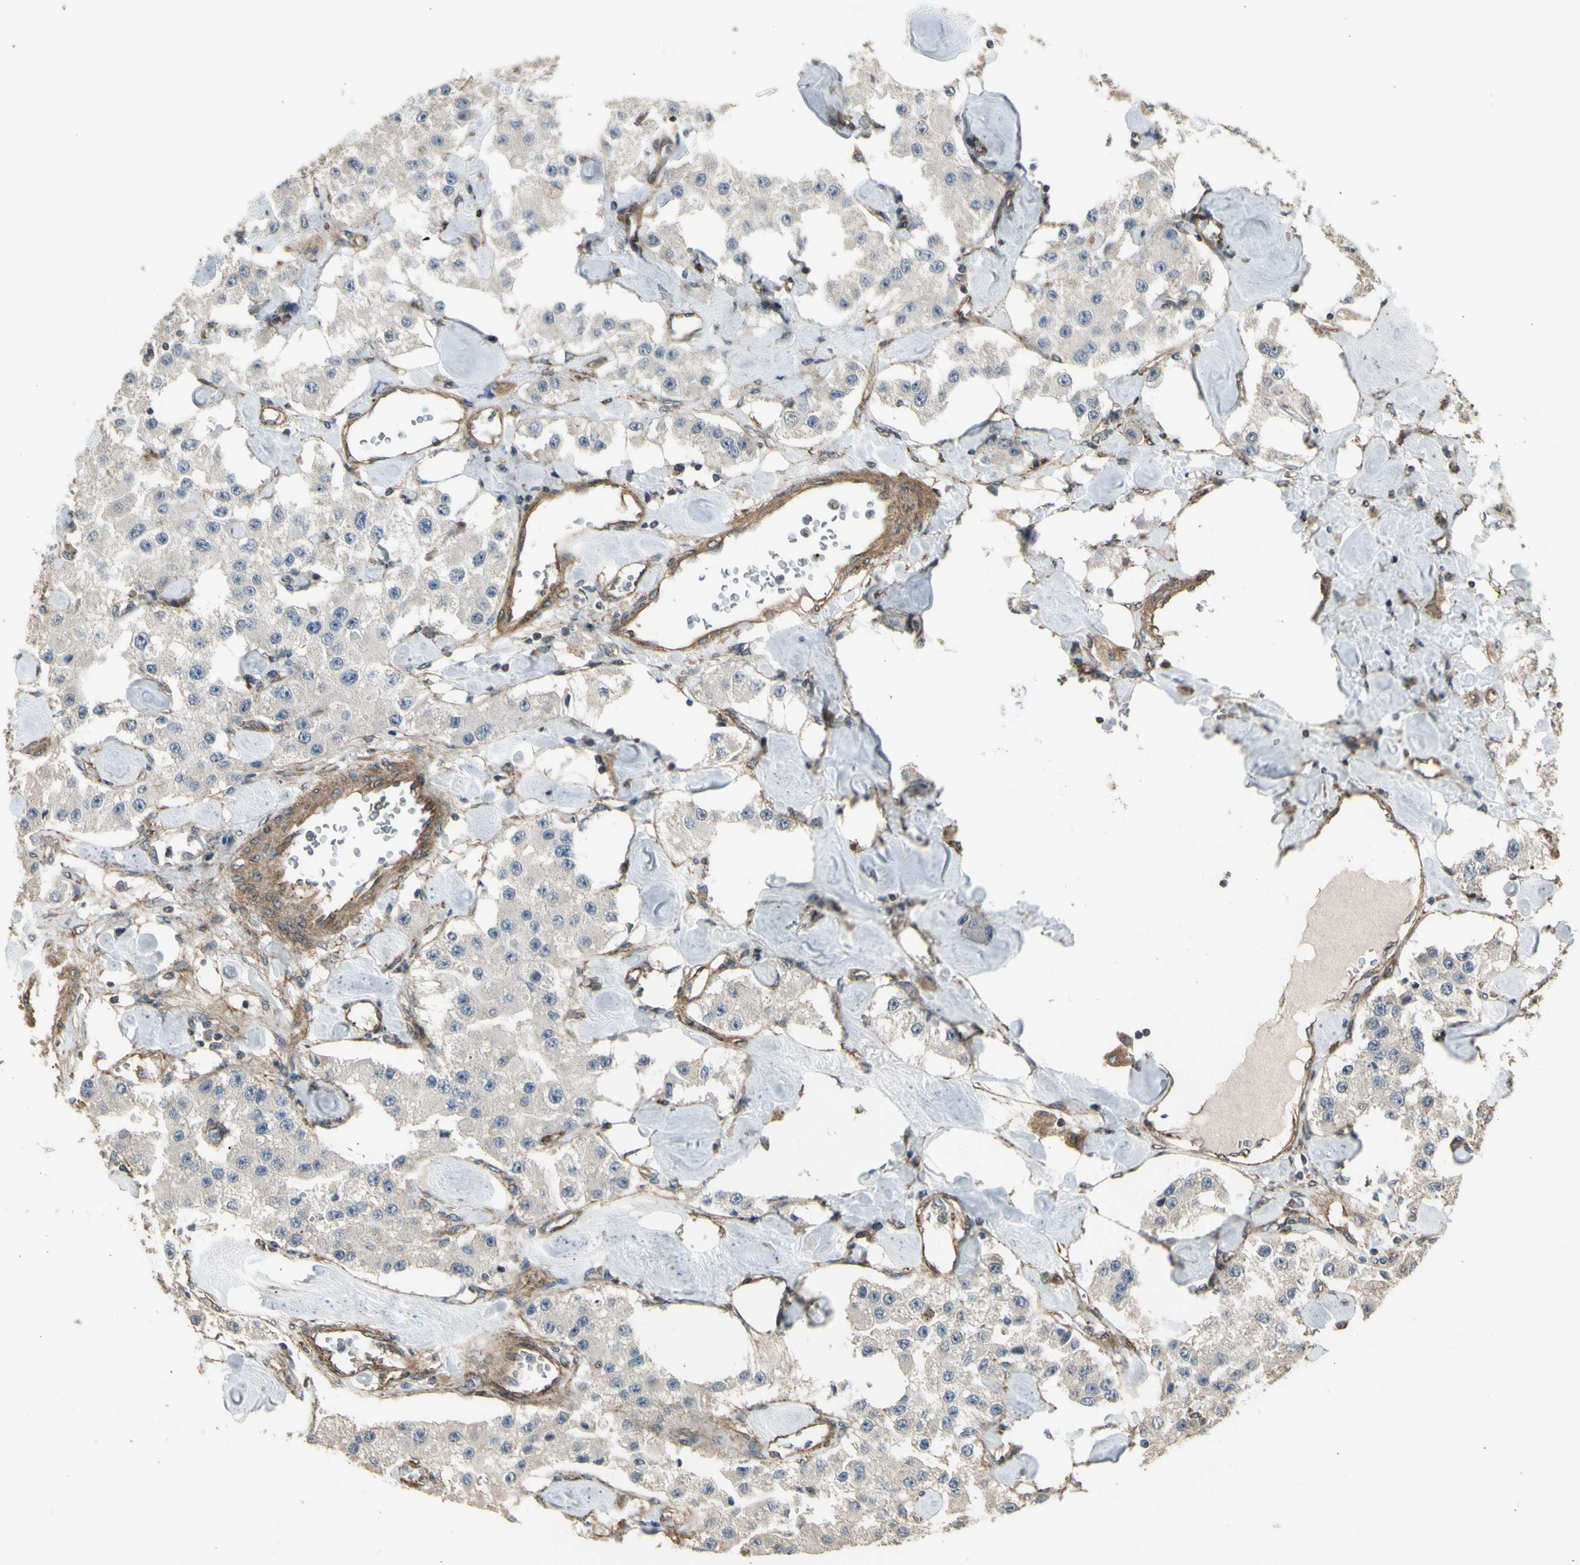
{"staining": {"intensity": "negative", "quantity": "none", "location": "none"}, "tissue": "carcinoid", "cell_type": "Tumor cells", "image_type": "cancer", "snomed": [{"axis": "morphology", "description": "Carcinoid, malignant, NOS"}, {"axis": "topography", "description": "Pancreas"}], "caption": "DAB (3,3'-diaminobenzidine) immunohistochemical staining of carcinoid (malignant) demonstrates no significant expression in tumor cells. The staining is performed using DAB brown chromogen with nuclei counter-stained in using hematoxylin.", "gene": "EFNB2", "patient": {"sex": "male", "age": 41}}